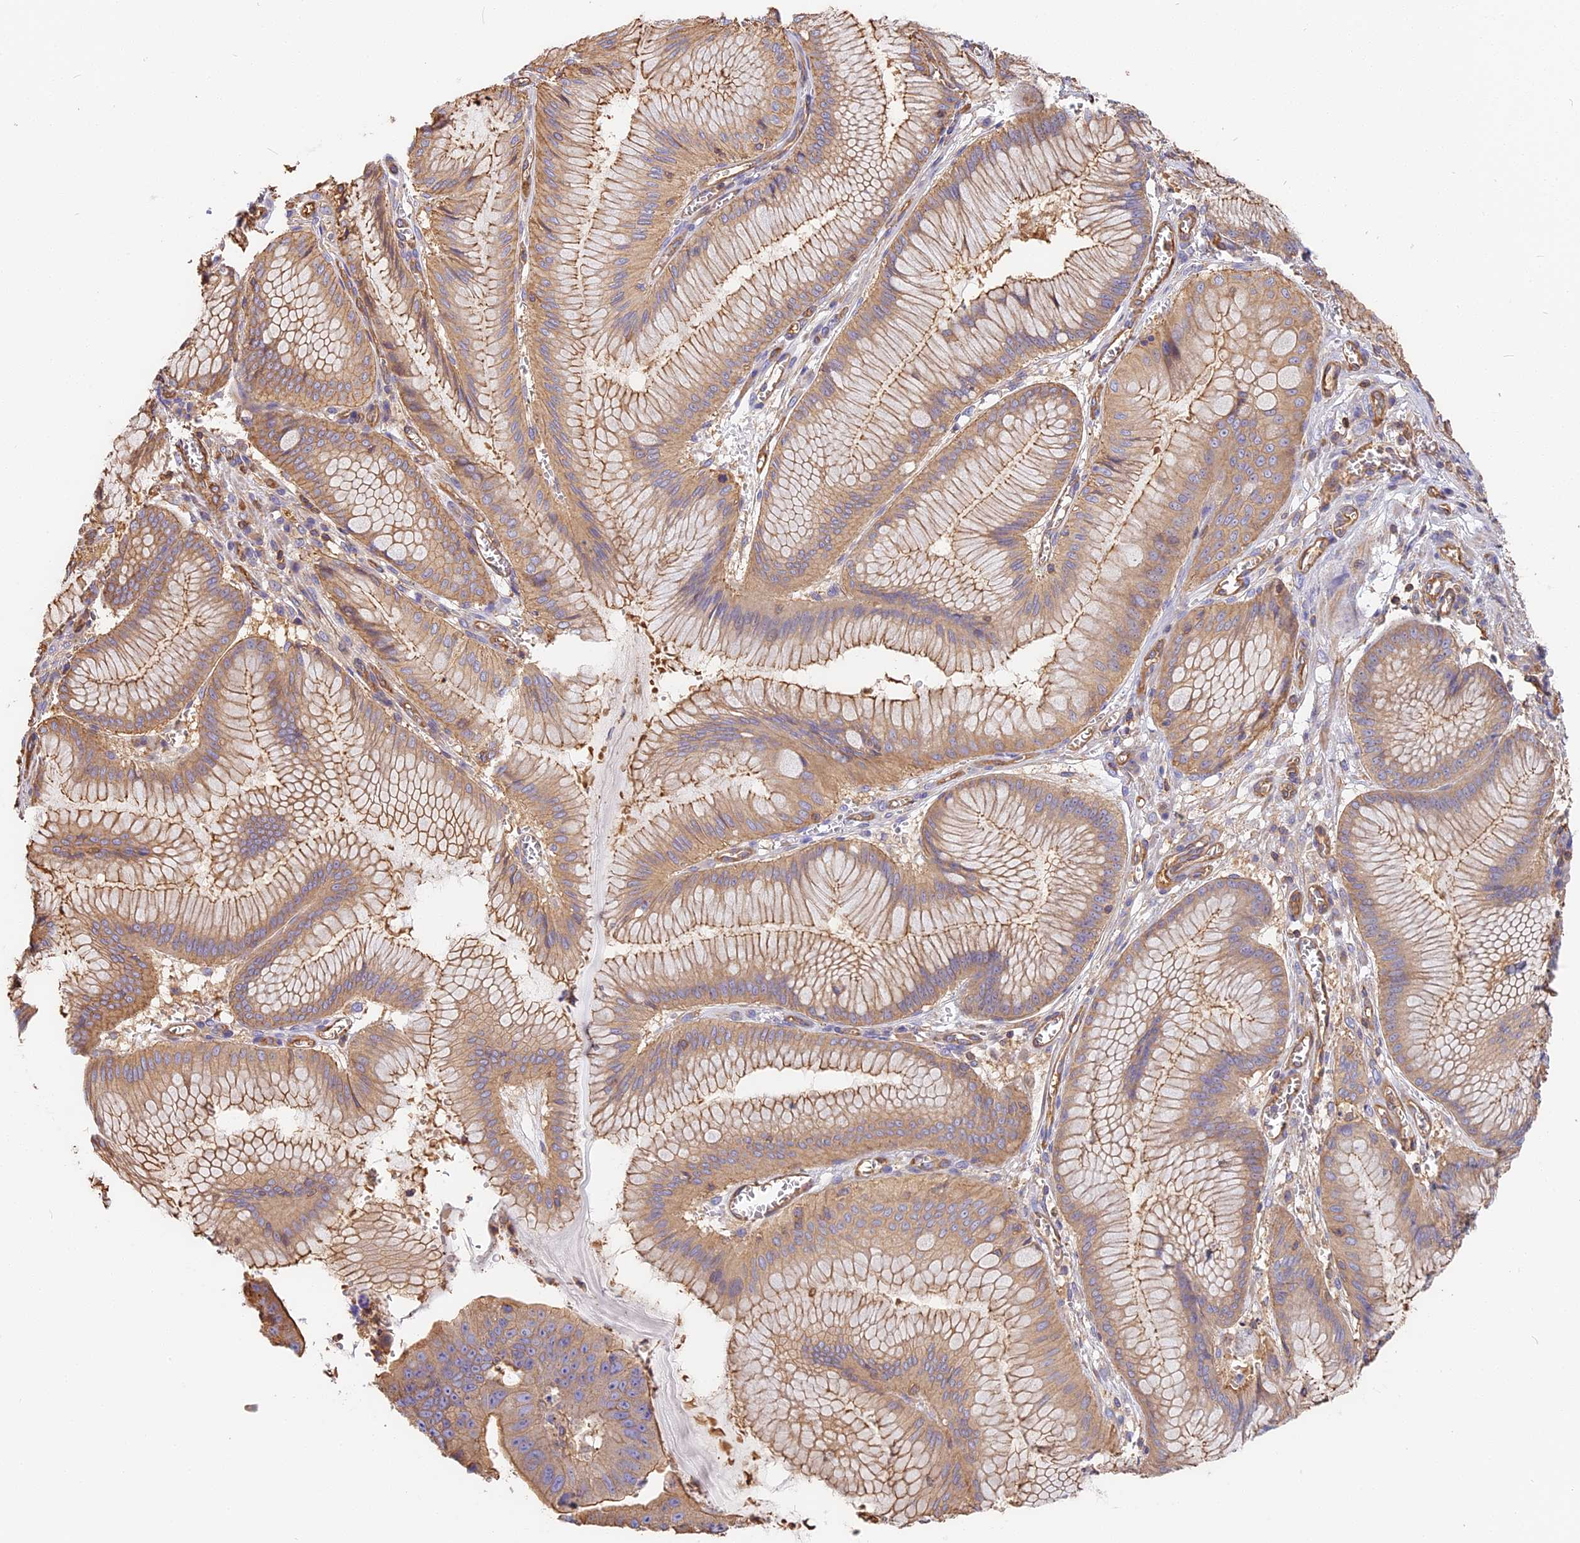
{"staining": {"intensity": "moderate", "quantity": ">75%", "location": "cytoplasmic/membranous"}, "tissue": "stomach cancer", "cell_type": "Tumor cells", "image_type": "cancer", "snomed": [{"axis": "morphology", "description": "Adenocarcinoma, NOS"}, {"axis": "topography", "description": "Stomach"}], "caption": "Immunohistochemistry histopathology image of stomach adenocarcinoma stained for a protein (brown), which displays medium levels of moderate cytoplasmic/membranous positivity in about >75% of tumor cells.", "gene": "VPS18", "patient": {"sex": "male", "age": 59}}